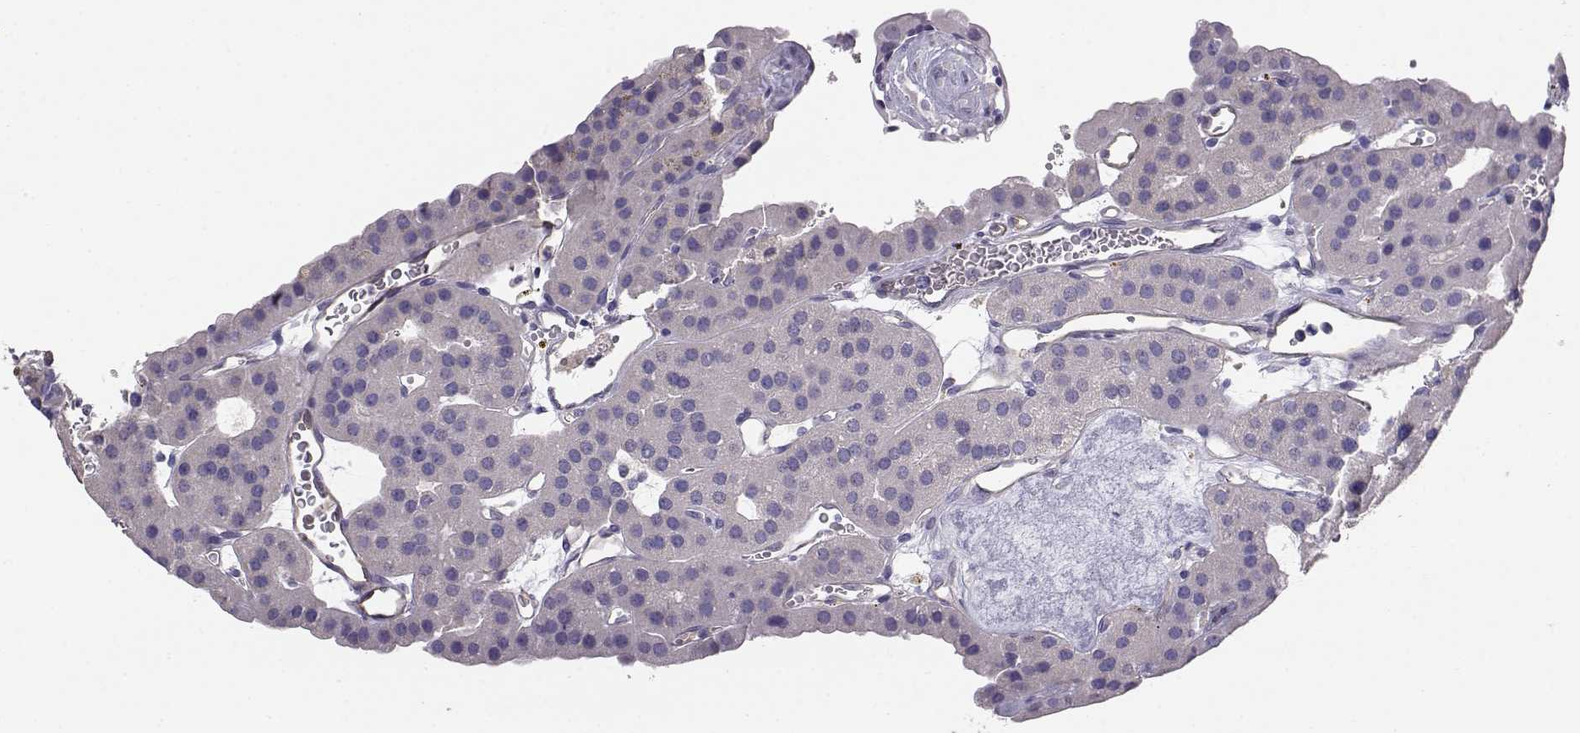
{"staining": {"intensity": "negative", "quantity": "none", "location": "none"}, "tissue": "parathyroid gland", "cell_type": "Glandular cells", "image_type": "normal", "snomed": [{"axis": "morphology", "description": "Normal tissue, NOS"}, {"axis": "morphology", "description": "Adenoma, NOS"}, {"axis": "topography", "description": "Parathyroid gland"}], "caption": "The immunohistochemistry (IHC) histopathology image has no significant staining in glandular cells of parathyroid gland.", "gene": "ENDOU", "patient": {"sex": "female", "age": 86}}